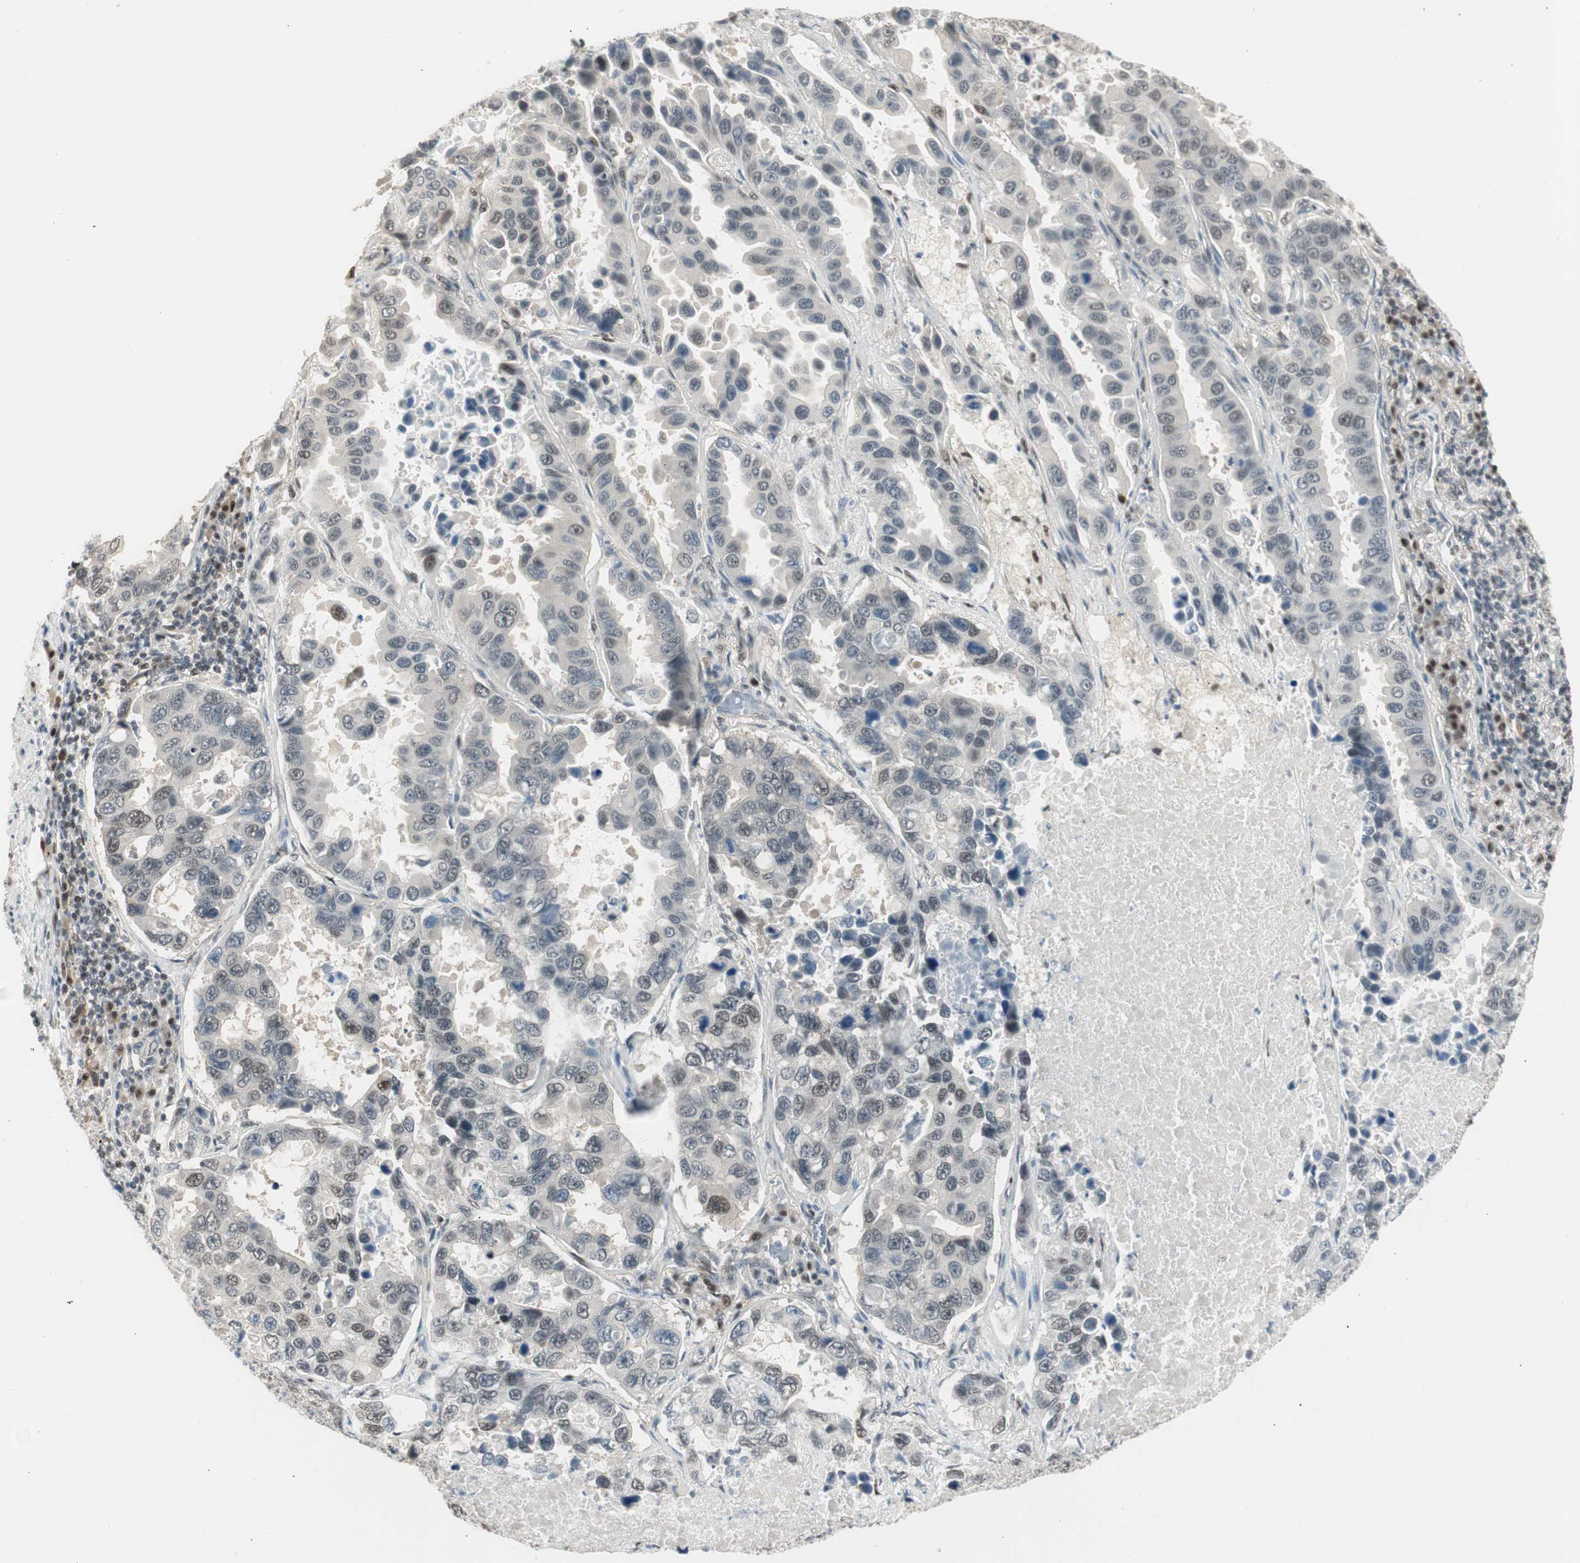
{"staining": {"intensity": "moderate", "quantity": "25%-75%", "location": "nuclear"}, "tissue": "lung cancer", "cell_type": "Tumor cells", "image_type": "cancer", "snomed": [{"axis": "morphology", "description": "Adenocarcinoma, NOS"}, {"axis": "topography", "description": "Lung"}], "caption": "Immunohistochemical staining of lung cancer shows medium levels of moderate nuclear protein expression in approximately 25%-75% of tumor cells.", "gene": "LONP2", "patient": {"sex": "male", "age": 64}}